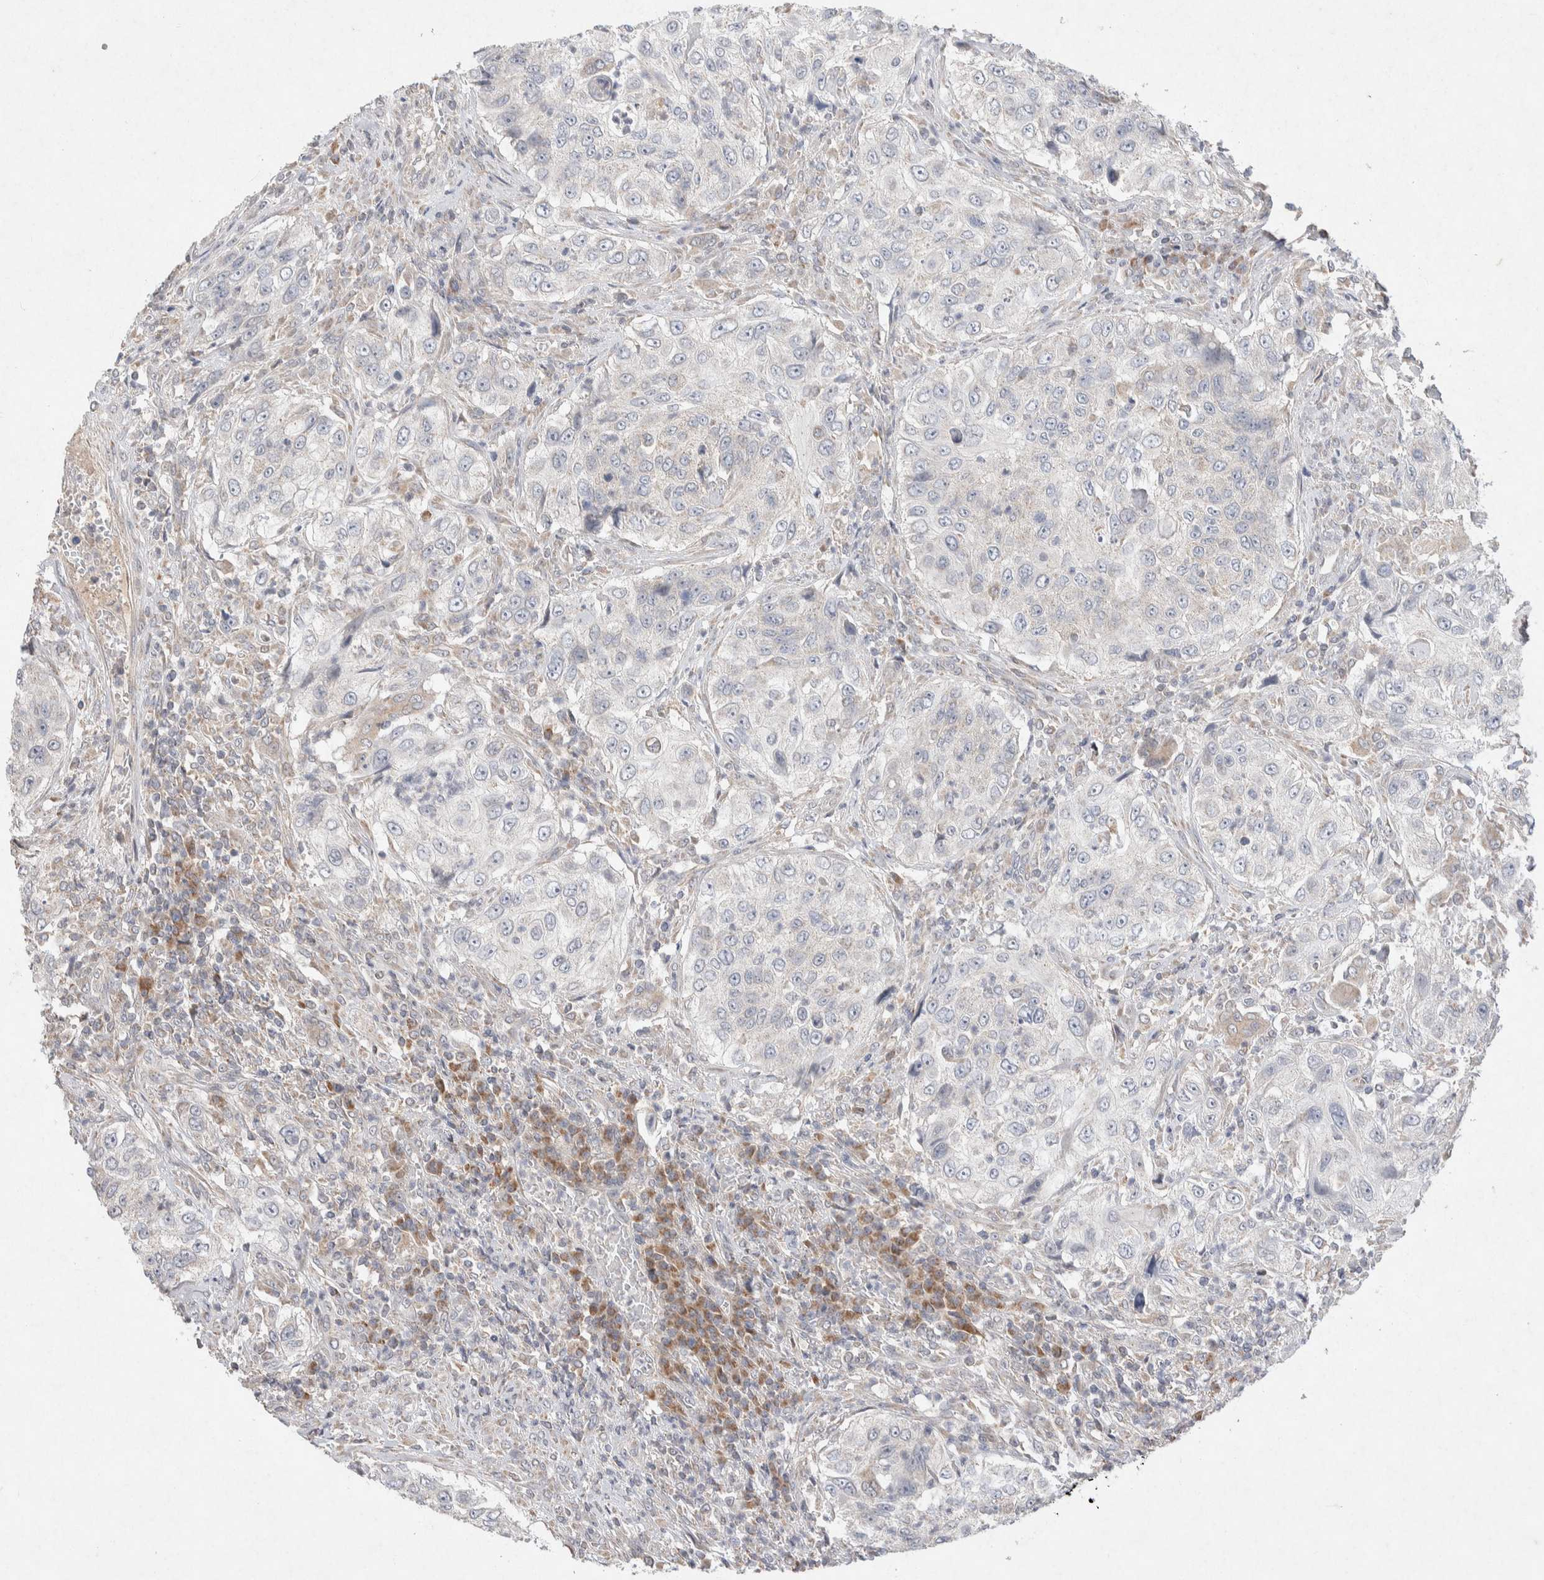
{"staining": {"intensity": "negative", "quantity": "none", "location": "none"}, "tissue": "urothelial cancer", "cell_type": "Tumor cells", "image_type": "cancer", "snomed": [{"axis": "morphology", "description": "Urothelial carcinoma, High grade"}, {"axis": "topography", "description": "Urinary bladder"}], "caption": "Immunohistochemical staining of human urothelial cancer exhibits no significant positivity in tumor cells. The staining was performed using DAB to visualize the protein expression in brown, while the nuclei were stained in blue with hematoxylin (Magnification: 20x).", "gene": "CMTM4", "patient": {"sex": "female", "age": 60}}